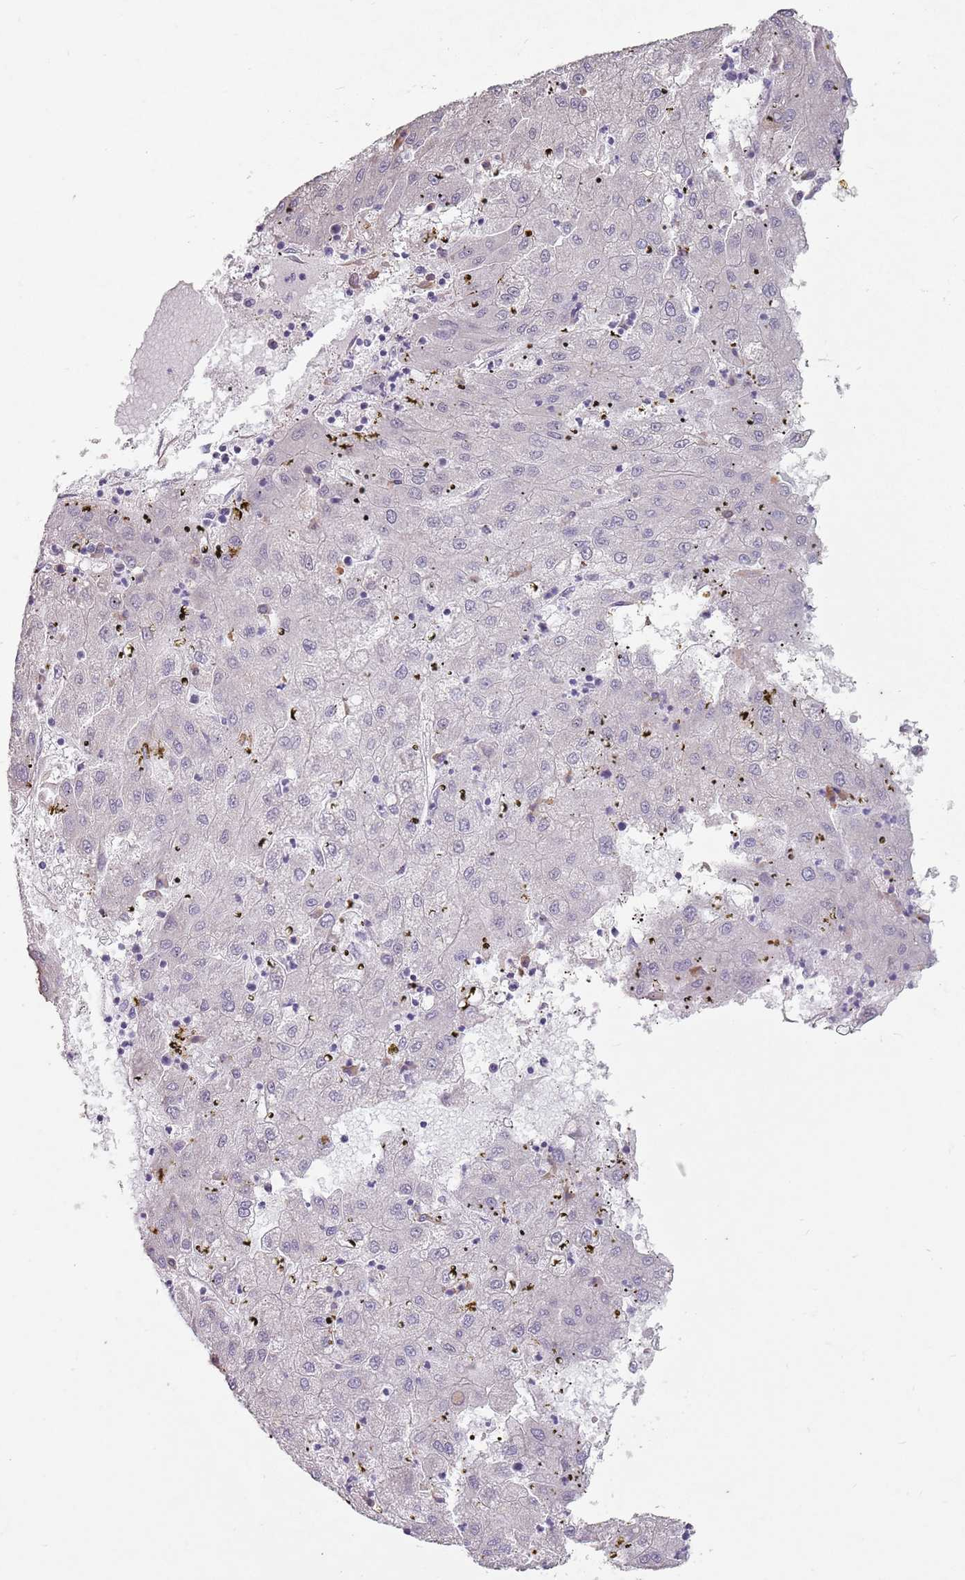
{"staining": {"intensity": "negative", "quantity": "none", "location": "none"}, "tissue": "liver cancer", "cell_type": "Tumor cells", "image_type": "cancer", "snomed": [{"axis": "morphology", "description": "Carcinoma, Hepatocellular, NOS"}, {"axis": "topography", "description": "Liver"}], "caption": "This is an immunohistochemistry histopathology image of liver hepatocellular carcinoma. There is no positivity in tumor cells.", "gene": "DXO", "patient": {"sex": "male", "age": 72}}